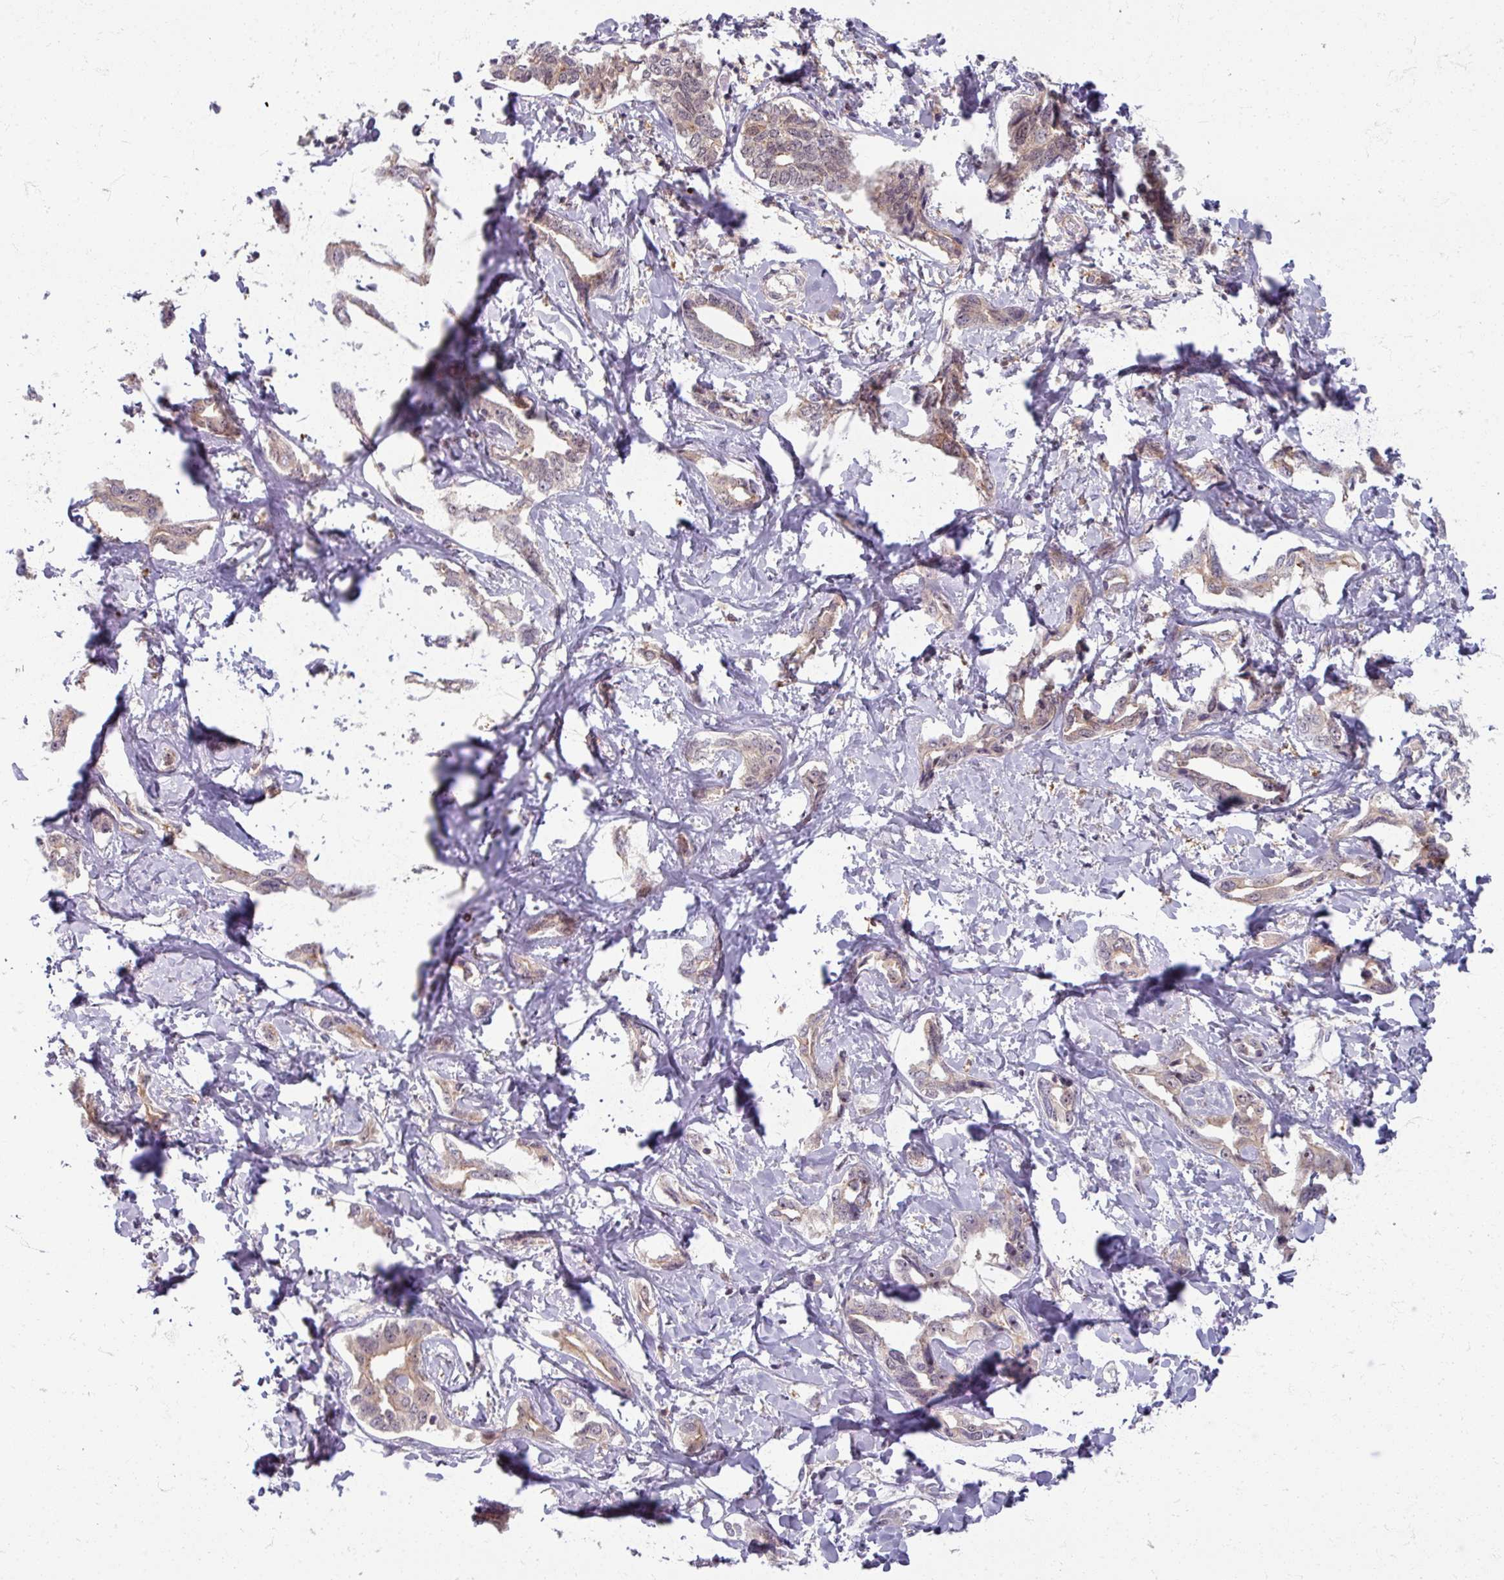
{"staining": {"intensity": "weak", "quantity": "25%-75%", "location": "cytoplasmic/membranous"}, "tissue": "liver cancer", "cell_type": "Tumor cells", "image_type": "cancer", "snomed": [{"axis": "morphology", "description": "Cholangiocarcinoma"}, {"axis": "topography", "description": "Liver"}], "caption": "Immunohistochemical staining of human liver cancer reveals weak cytoplasmic/membranous protein positivity in about 25%-75% of tumor cells.", "gene": "TTLL7", "patient": {"sex": "male", "age": 59}}